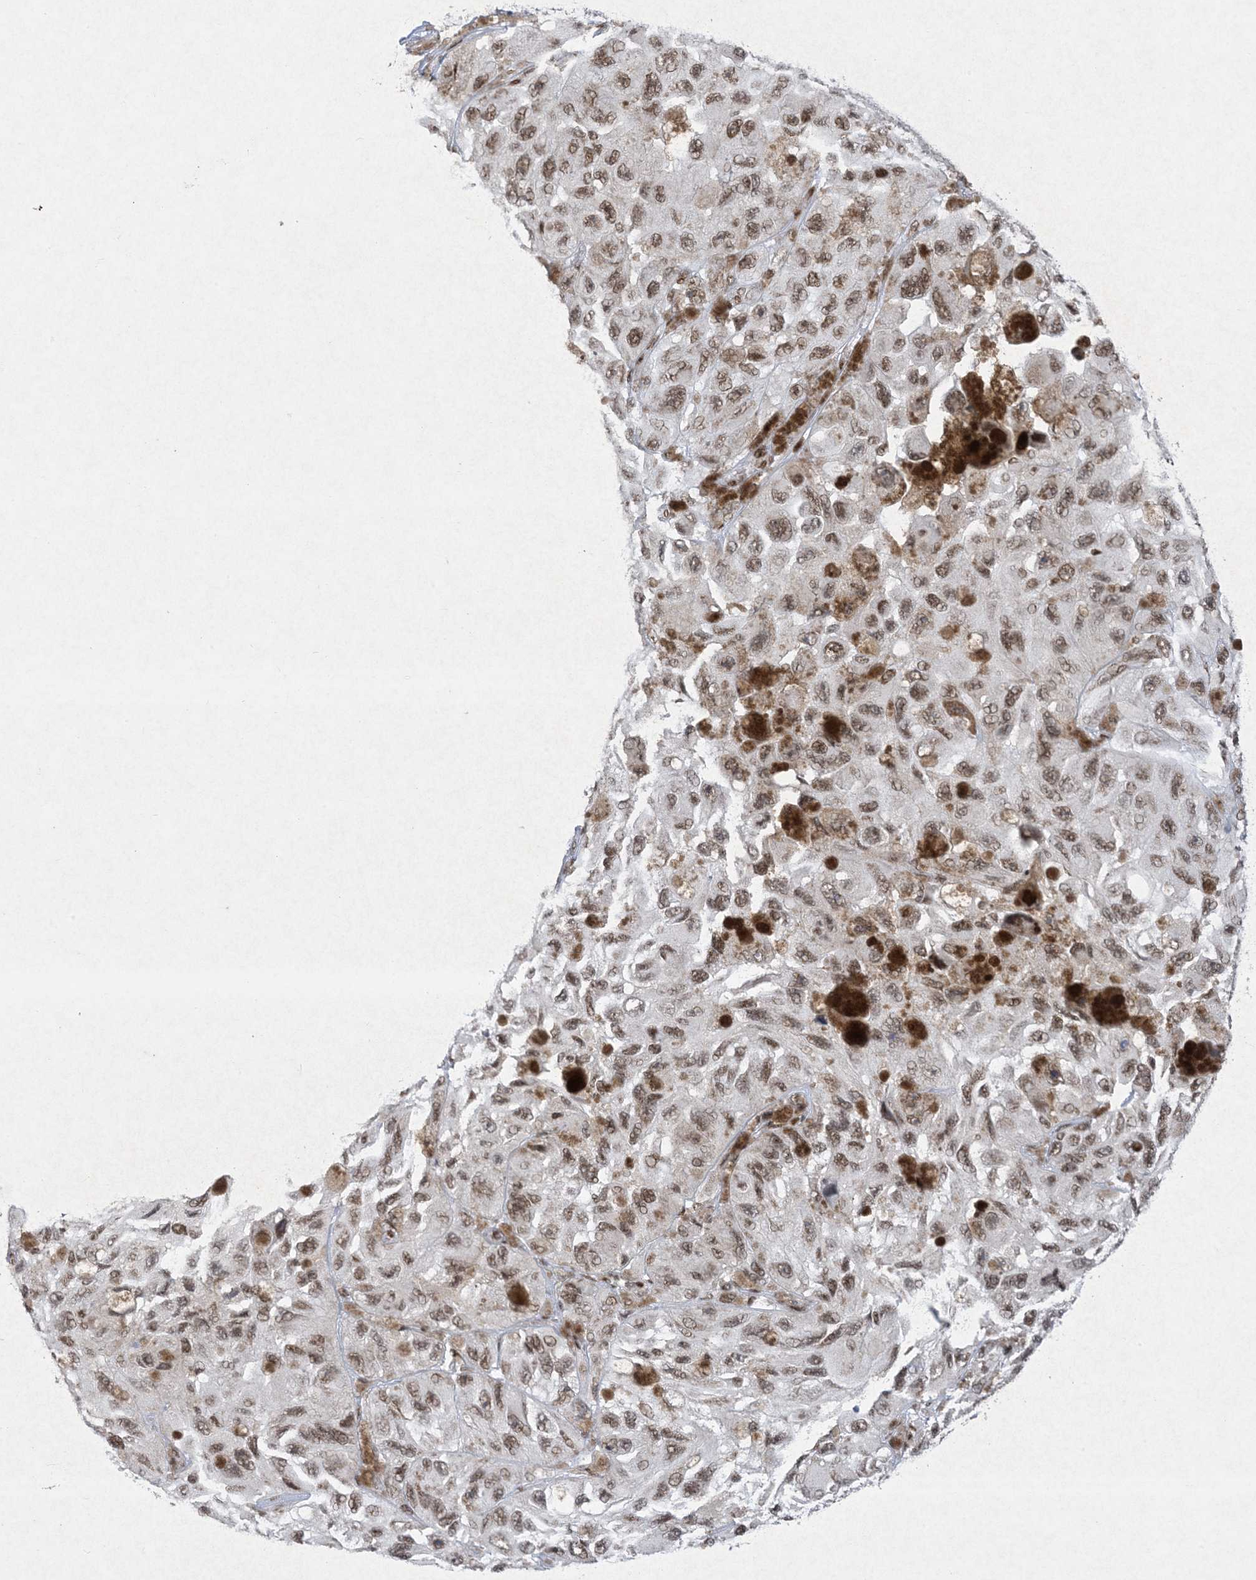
{"staining": {"intensity": "moderate", "quantity": ">75%", "location": "nuclear"}, "tissue": "melanoma", "cell_type": "Tumor cells", "image_type": "cancer", "snomed": [{"axis": "morphology", "description": "Malignant melanoma, NOS"}, {"axis": "topography", "description": "Skin"}], "caption": "This histopathology image demonstrates IHC staining of human malignant melanoma, with medium moderate nuclear staining in about >75% of tumor cells.", "gene": "PKNOX2", "patient": {"sex": "female", "age": 73}}